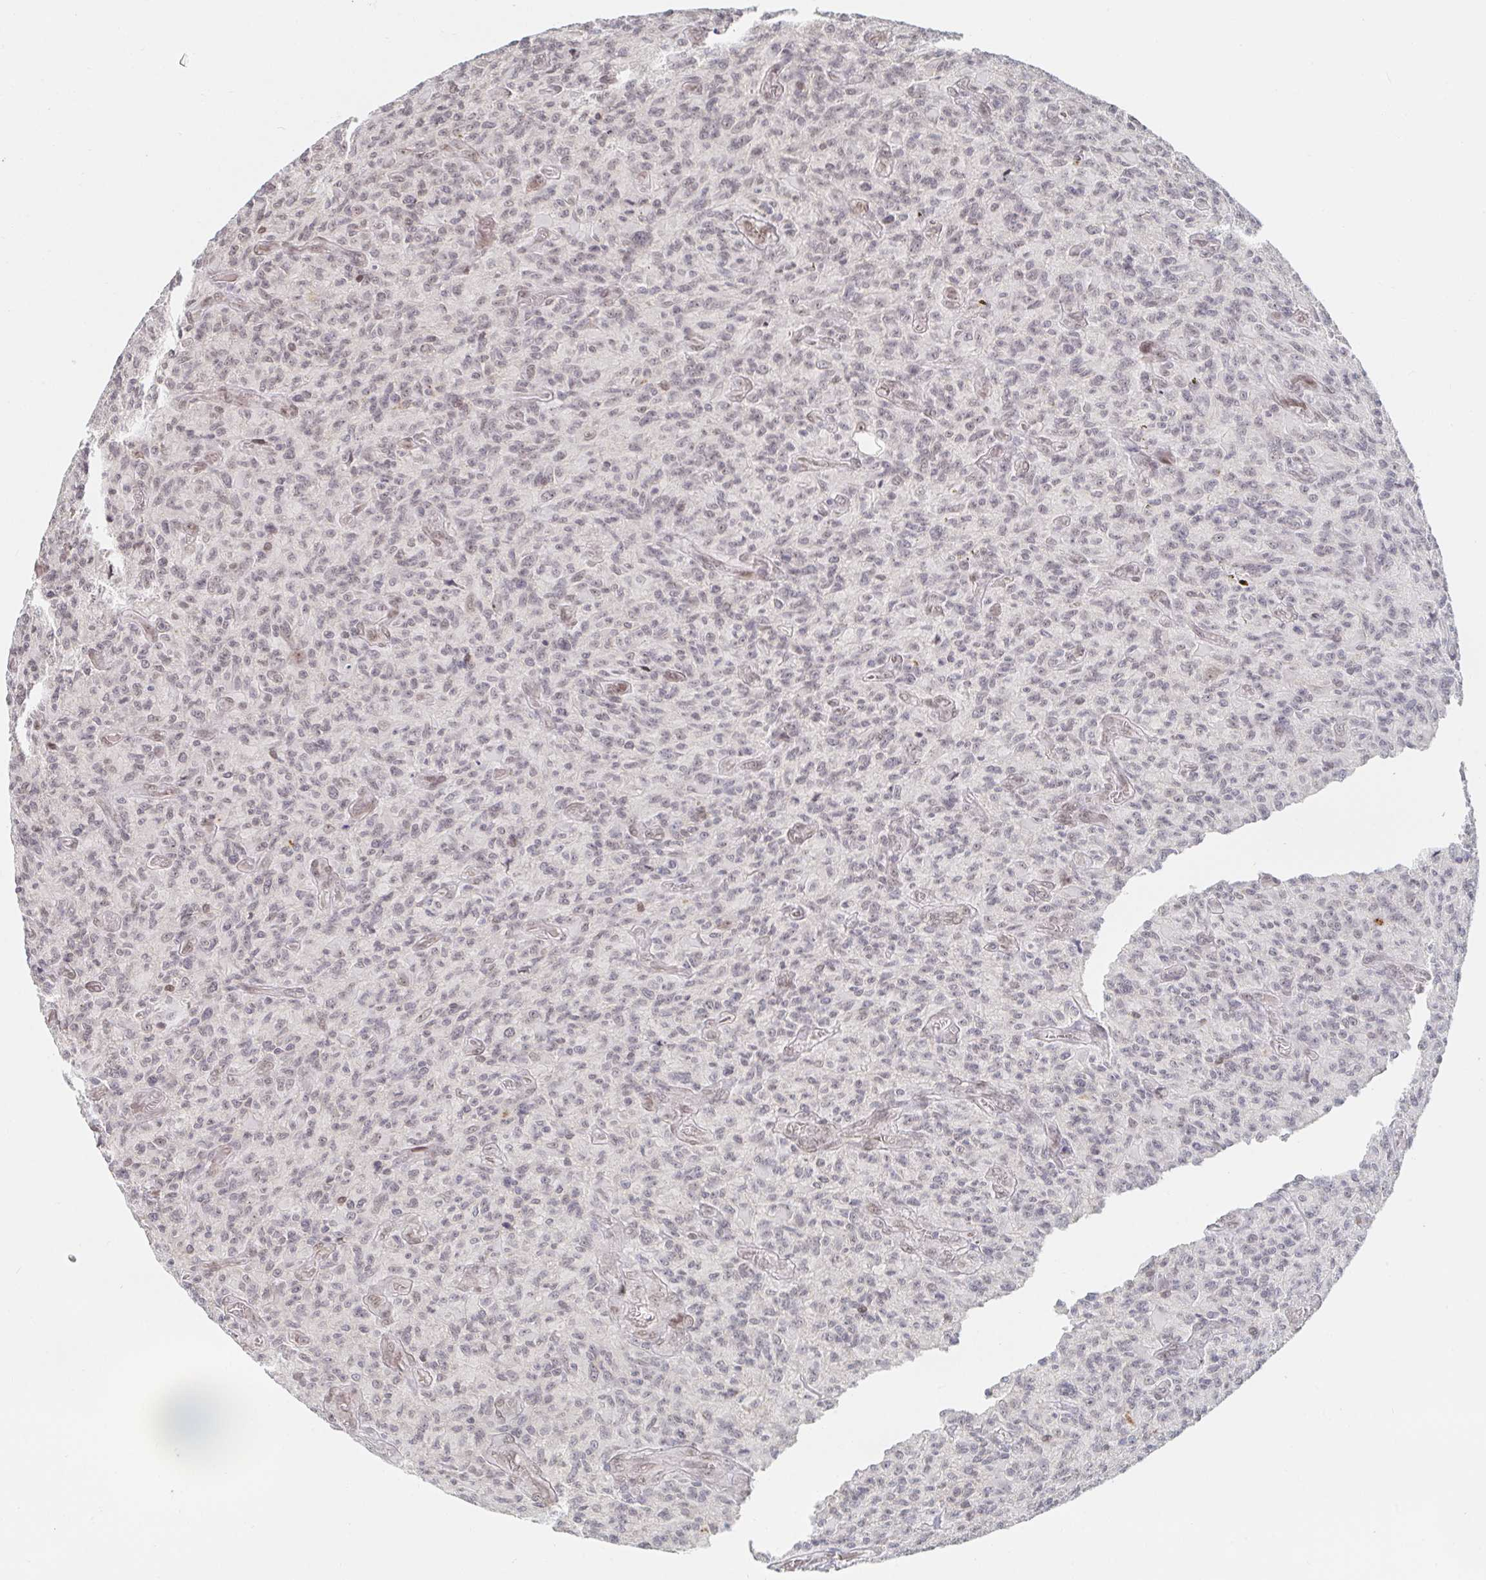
{"staining": {"intensity": "weak", "quantity": "<25%", "location": "nuclear"}, "tissue": "glioma", "cell_type": "Tumor cells", "image_type": "cancer", "snomed": [{"axis": "morphology", "description": "Glioma, malignant, High grade"}, {"axis": "topography", "description": "Brain"}], "caption": "Micrograph shows no protein positivity in tumor cells of malignant glioma (high-grade) tissue.", "gene": "CHD2", "patient": {"sex": "male", "age": 61}}